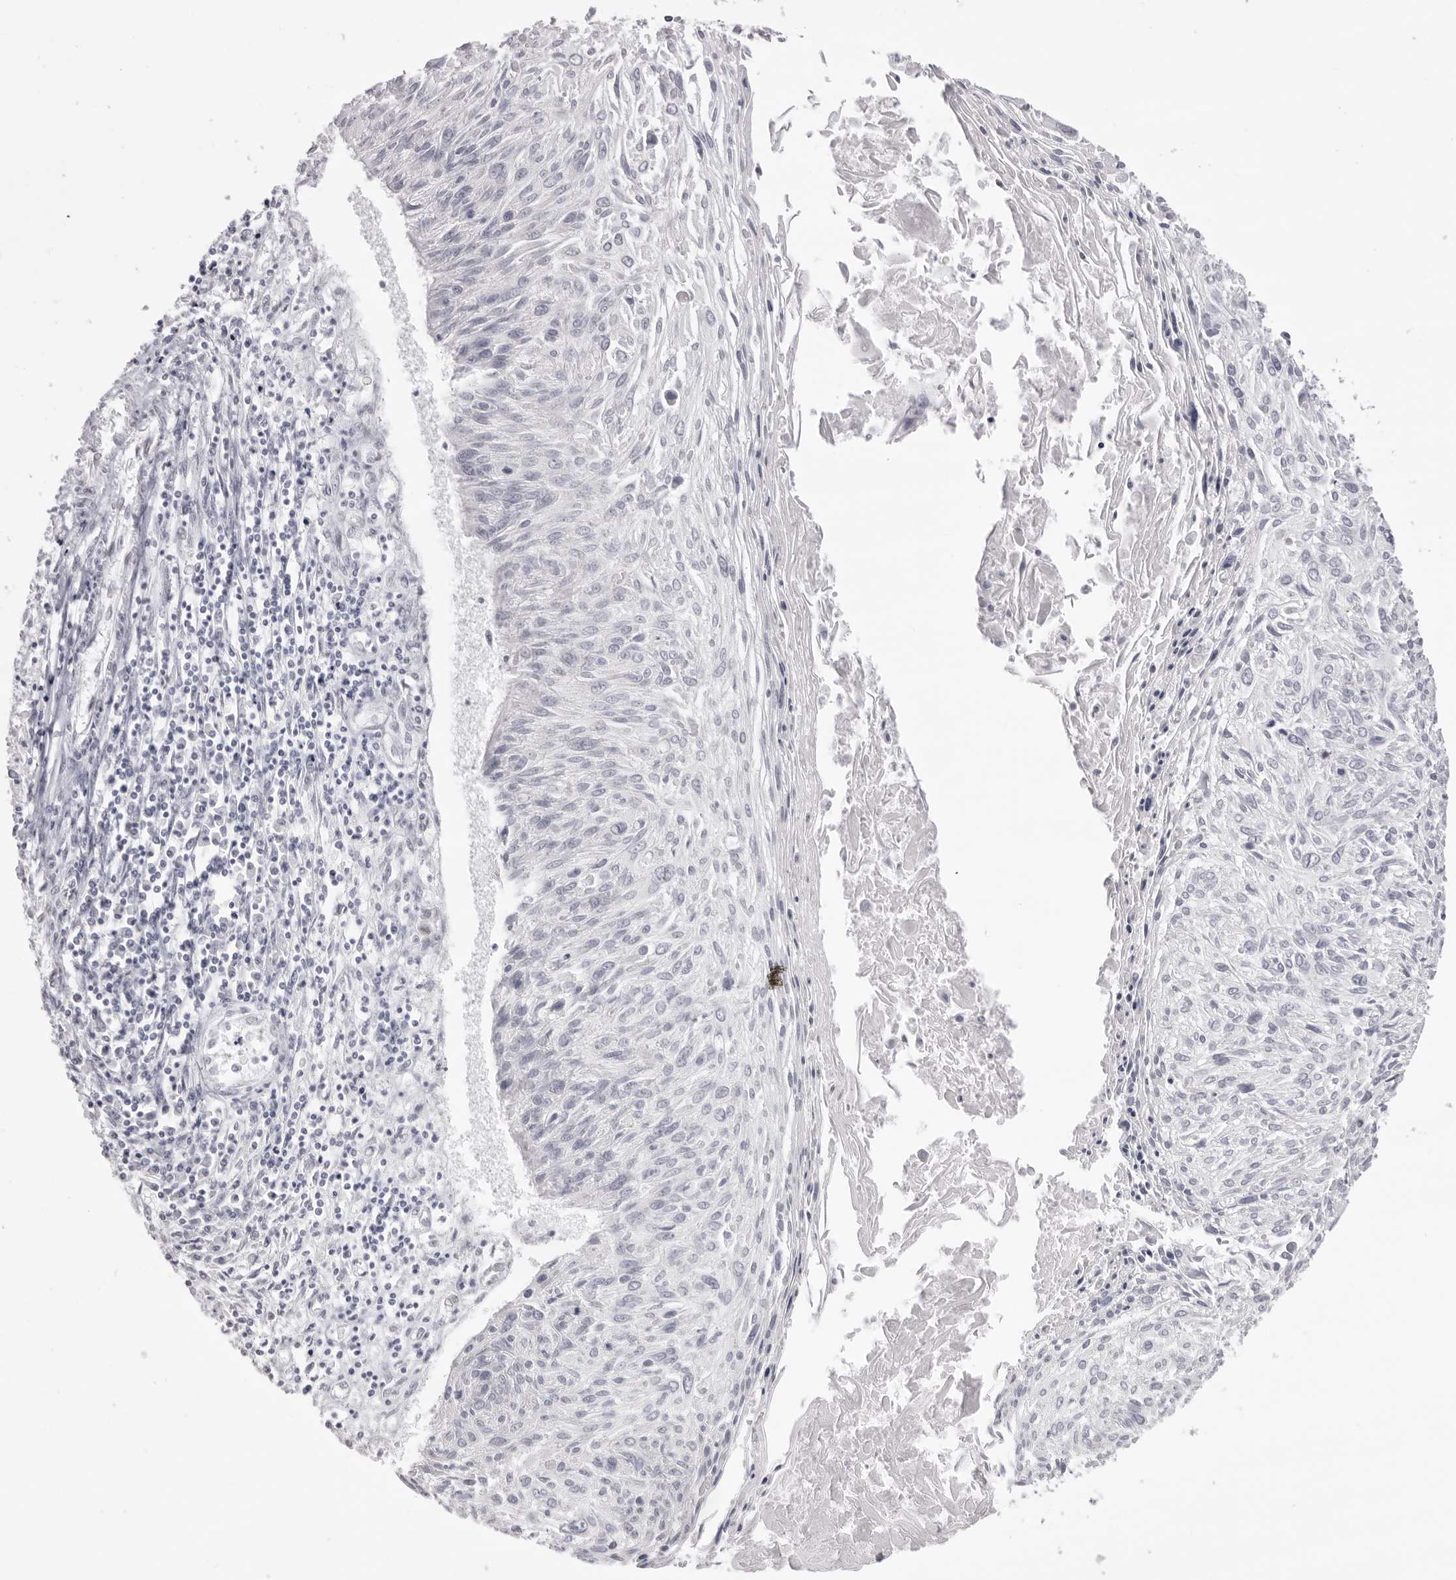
{"staining": {"intensity": "negative", "quantity": "none", "location": "none"}, "tissue": "cervical cancer", "cell_type": "Tumor cells", "image_type": "cancer", "snomed": [{"axis": "morphology", "description": "Squamous cell carcinoma, NOS"}, {"axis": "topography", "description": "Cervix"}], "caption": "This is an immunohistochemistry image of cervical cancer (squamous cell carcinoma). There is no positivity in tumor cells.", "gene": "MAFK", "patient": {"sex": "female", "age": 51}}